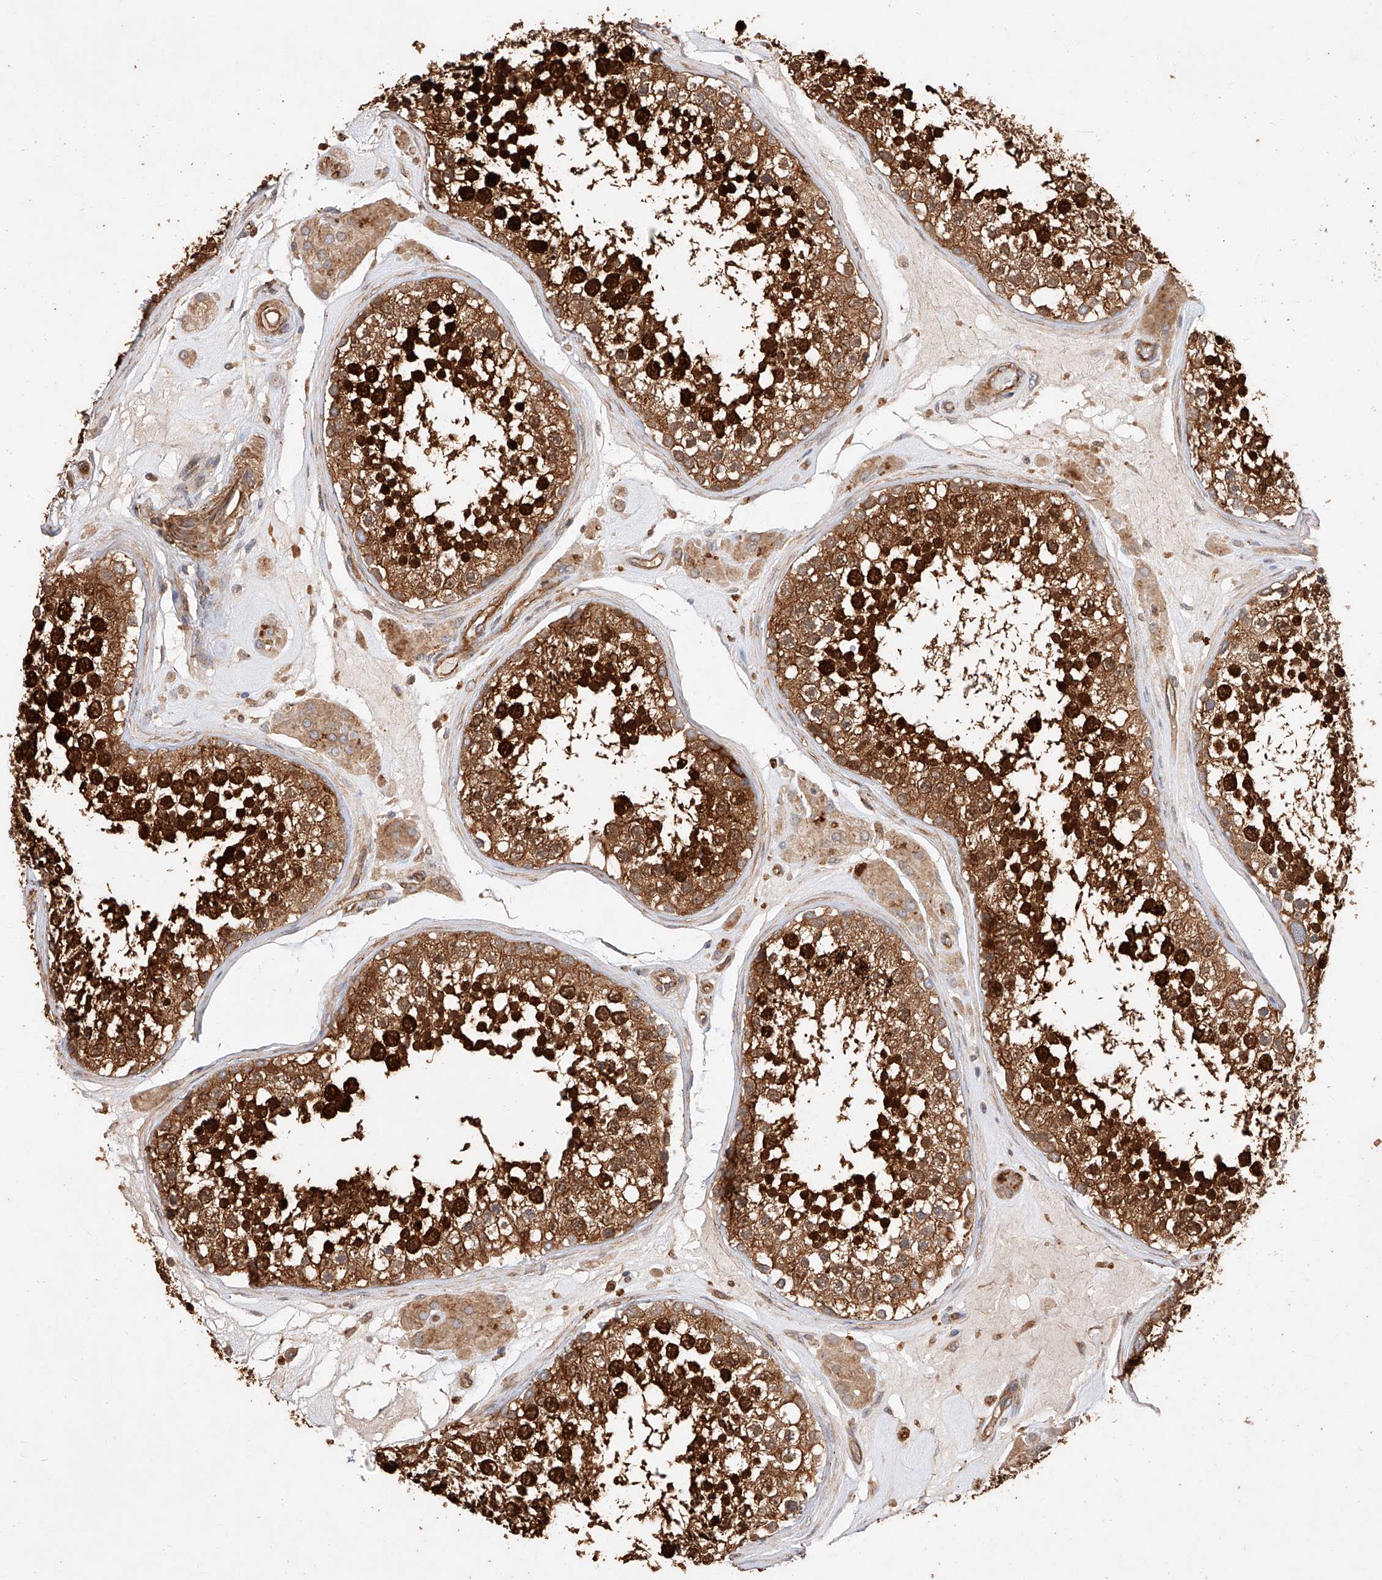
{"staining": {"intensity": "strong", "quantity": ">75%", "location": "cytoplasmic/membranous"}, "tissue": "testis", "cell_type": "Cells in seminiferous ducts", "image_type": "normal", "snomed": [{"axis": "morphology", "description": "Normal tissue, NOS"}, {"axis": "topography", "description": "Testis"}], "caption": "Strong cytoplasmic/membranous staining for a protein is appreciated in approximately >75% of cells in seminiferous ducts of unremarkable testis using IHC.", "gene": "GHDC", "patient": {"sex": "male", "age": 46}}